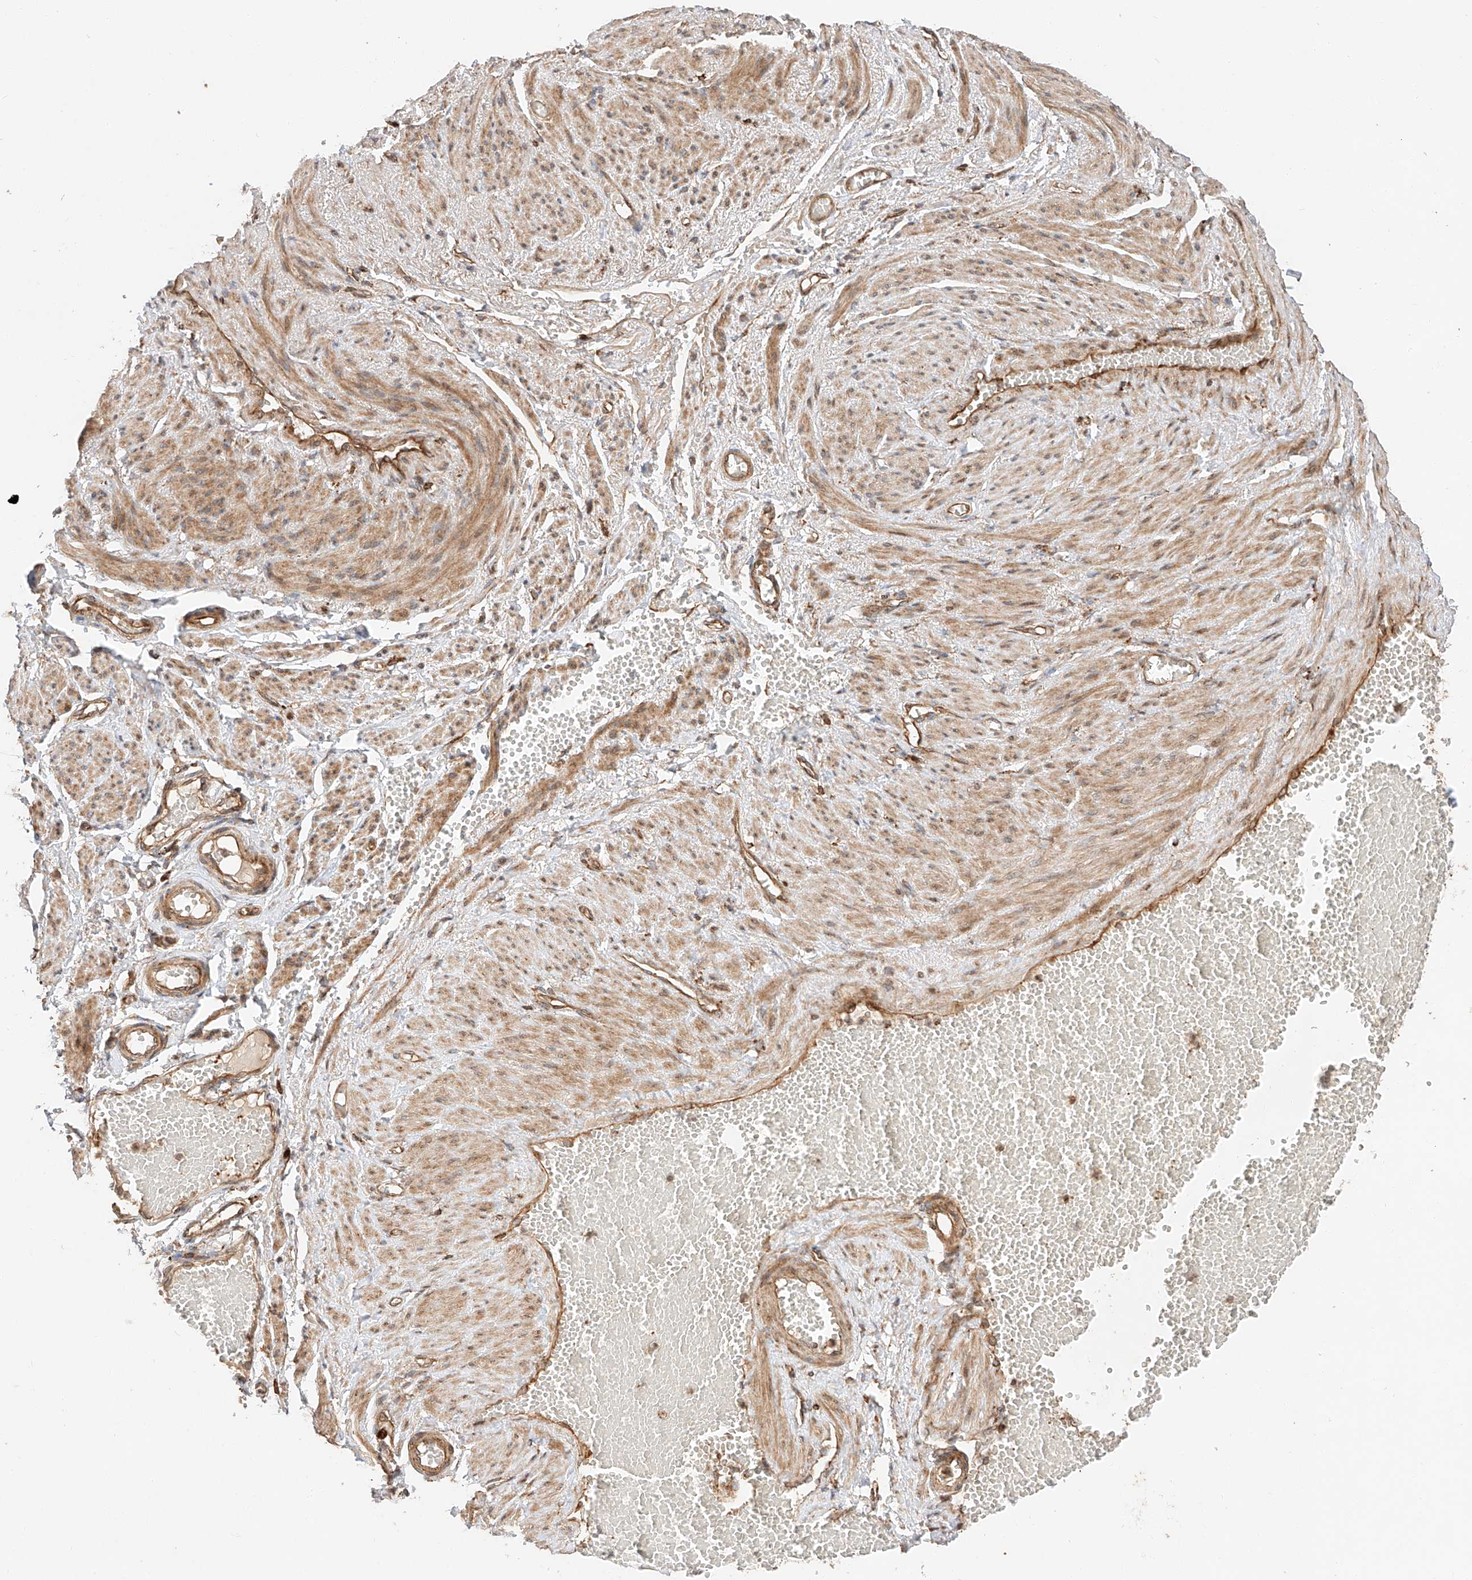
{"staining": {"intensity": "moderate", "quantity": "25%-75%", "location": "cytoplasmic/membranous"}, "tissue": "adipose tissue", "cell_type": "Adipocytes", "image_type": "normal", "snomed": [{"axis": "morphology", "description": "Normal tissue, NOS"}, {"axis": "topography", "description": "Smooth muscle"}, {"axis": "topography", "description": "Peripheral nerve tissue"}], "caption": "IHC micrograph of benign adipose tissue: adipose tissue stained using IHC demonstrates medium levels of moderate protein expression localized specifically in the cytoplasmic/membranous of adipocytes, appearing as a cytoplasmic/membranous brown color.", "gene": "ZNF84", "patient": {"sex": "female", "age": 39}}